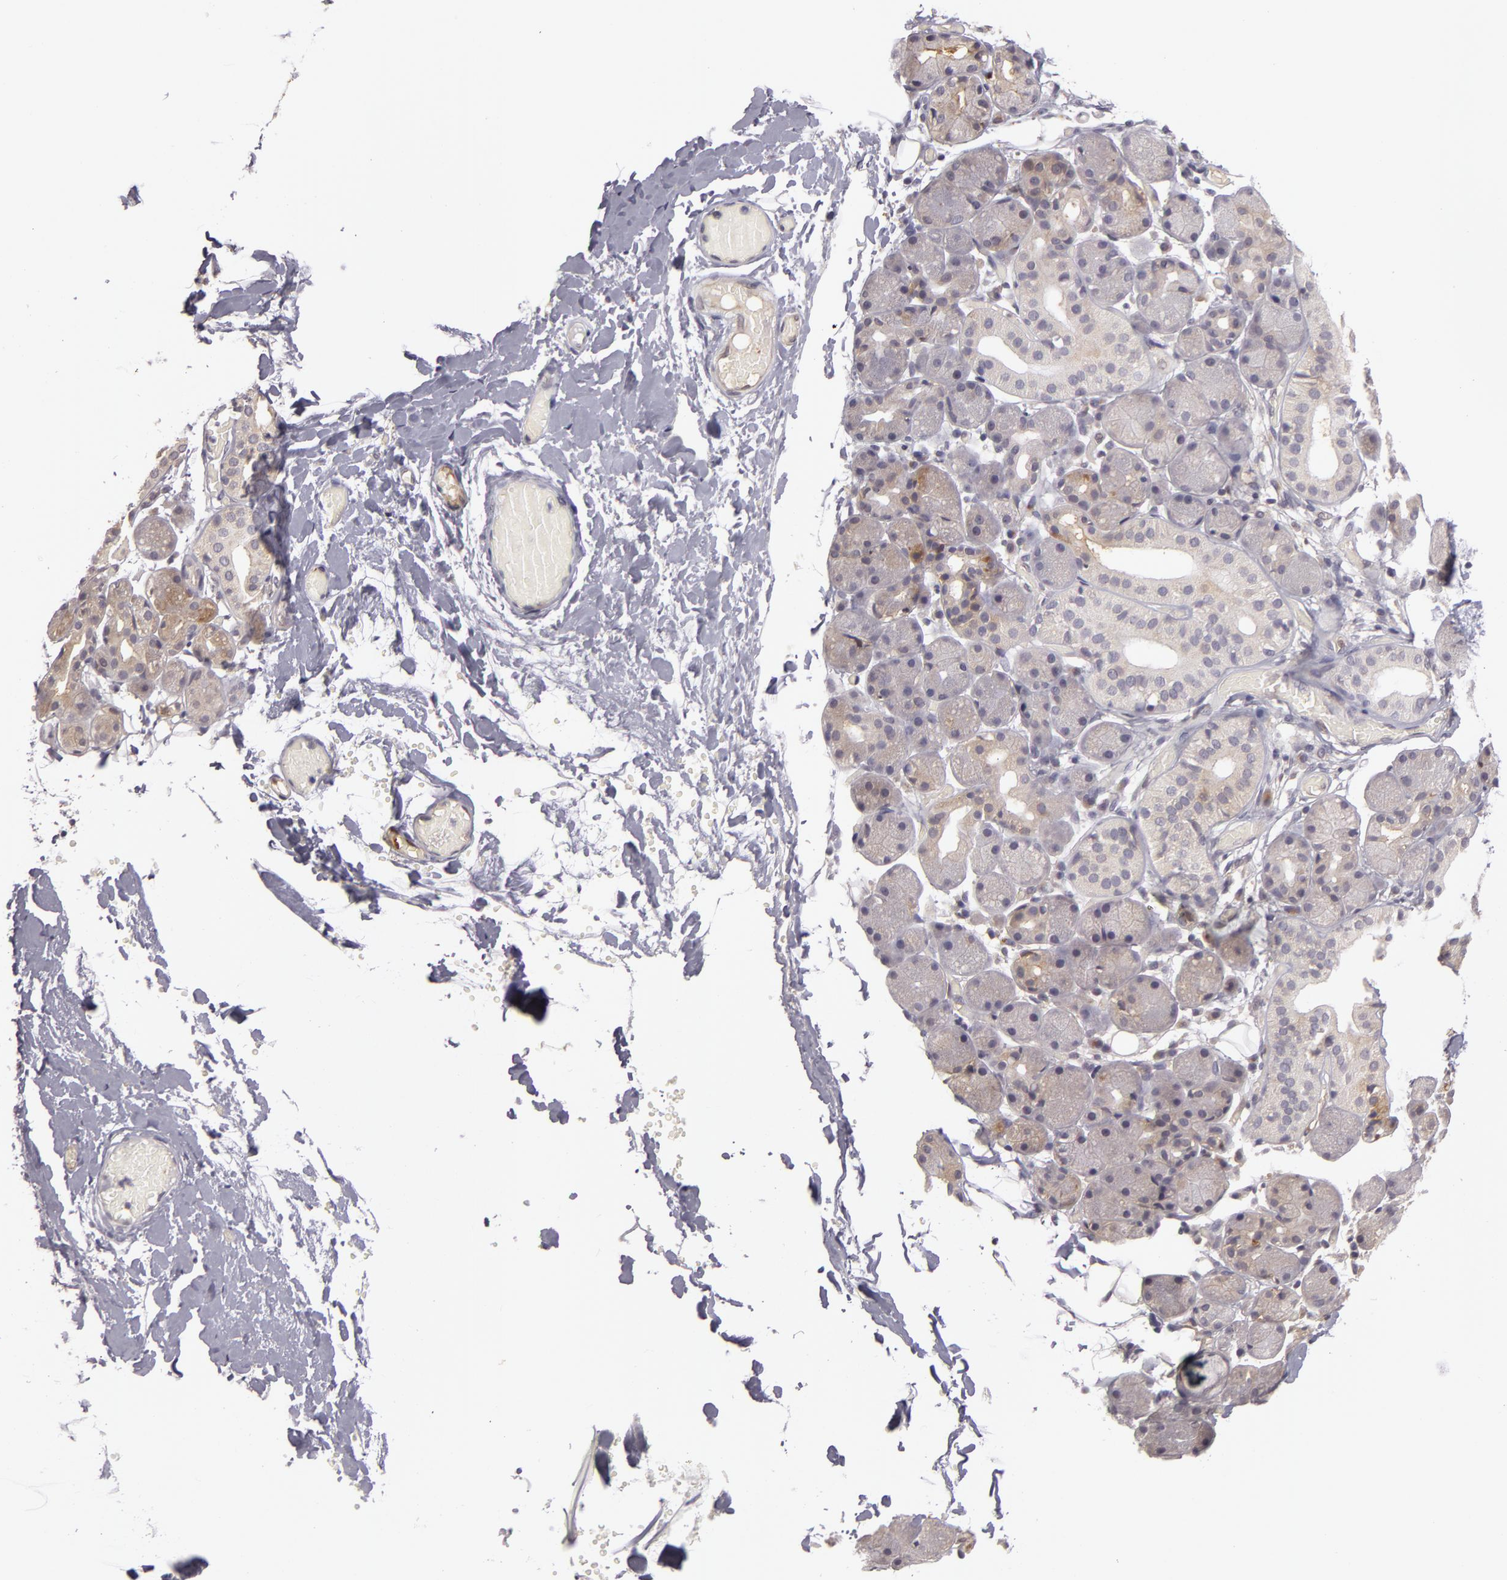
{"staining": {"intensity": "weak", "quantity": "<25%", "location": "cytoplasmic/membranous"}, "tissue": "salivary gland", "cell_type": "Glandular cells", "image_type": "normal", "snomed": [{"axis": "morphology", "description": "Normal tissue, NOS"}, {"axis": "topography", "description": "Salivary gland"}, {"axis": "topography", "description": "Peripheral nerve tissue"}], "caption": "DAB (3,3'-diaminobenzidine) immunohistochemical staining of unremarkable salivary gland shows no significant staining in glandular cells.", "gene": "ZNF229", "patient": {"sex": "male", "age": 62}}